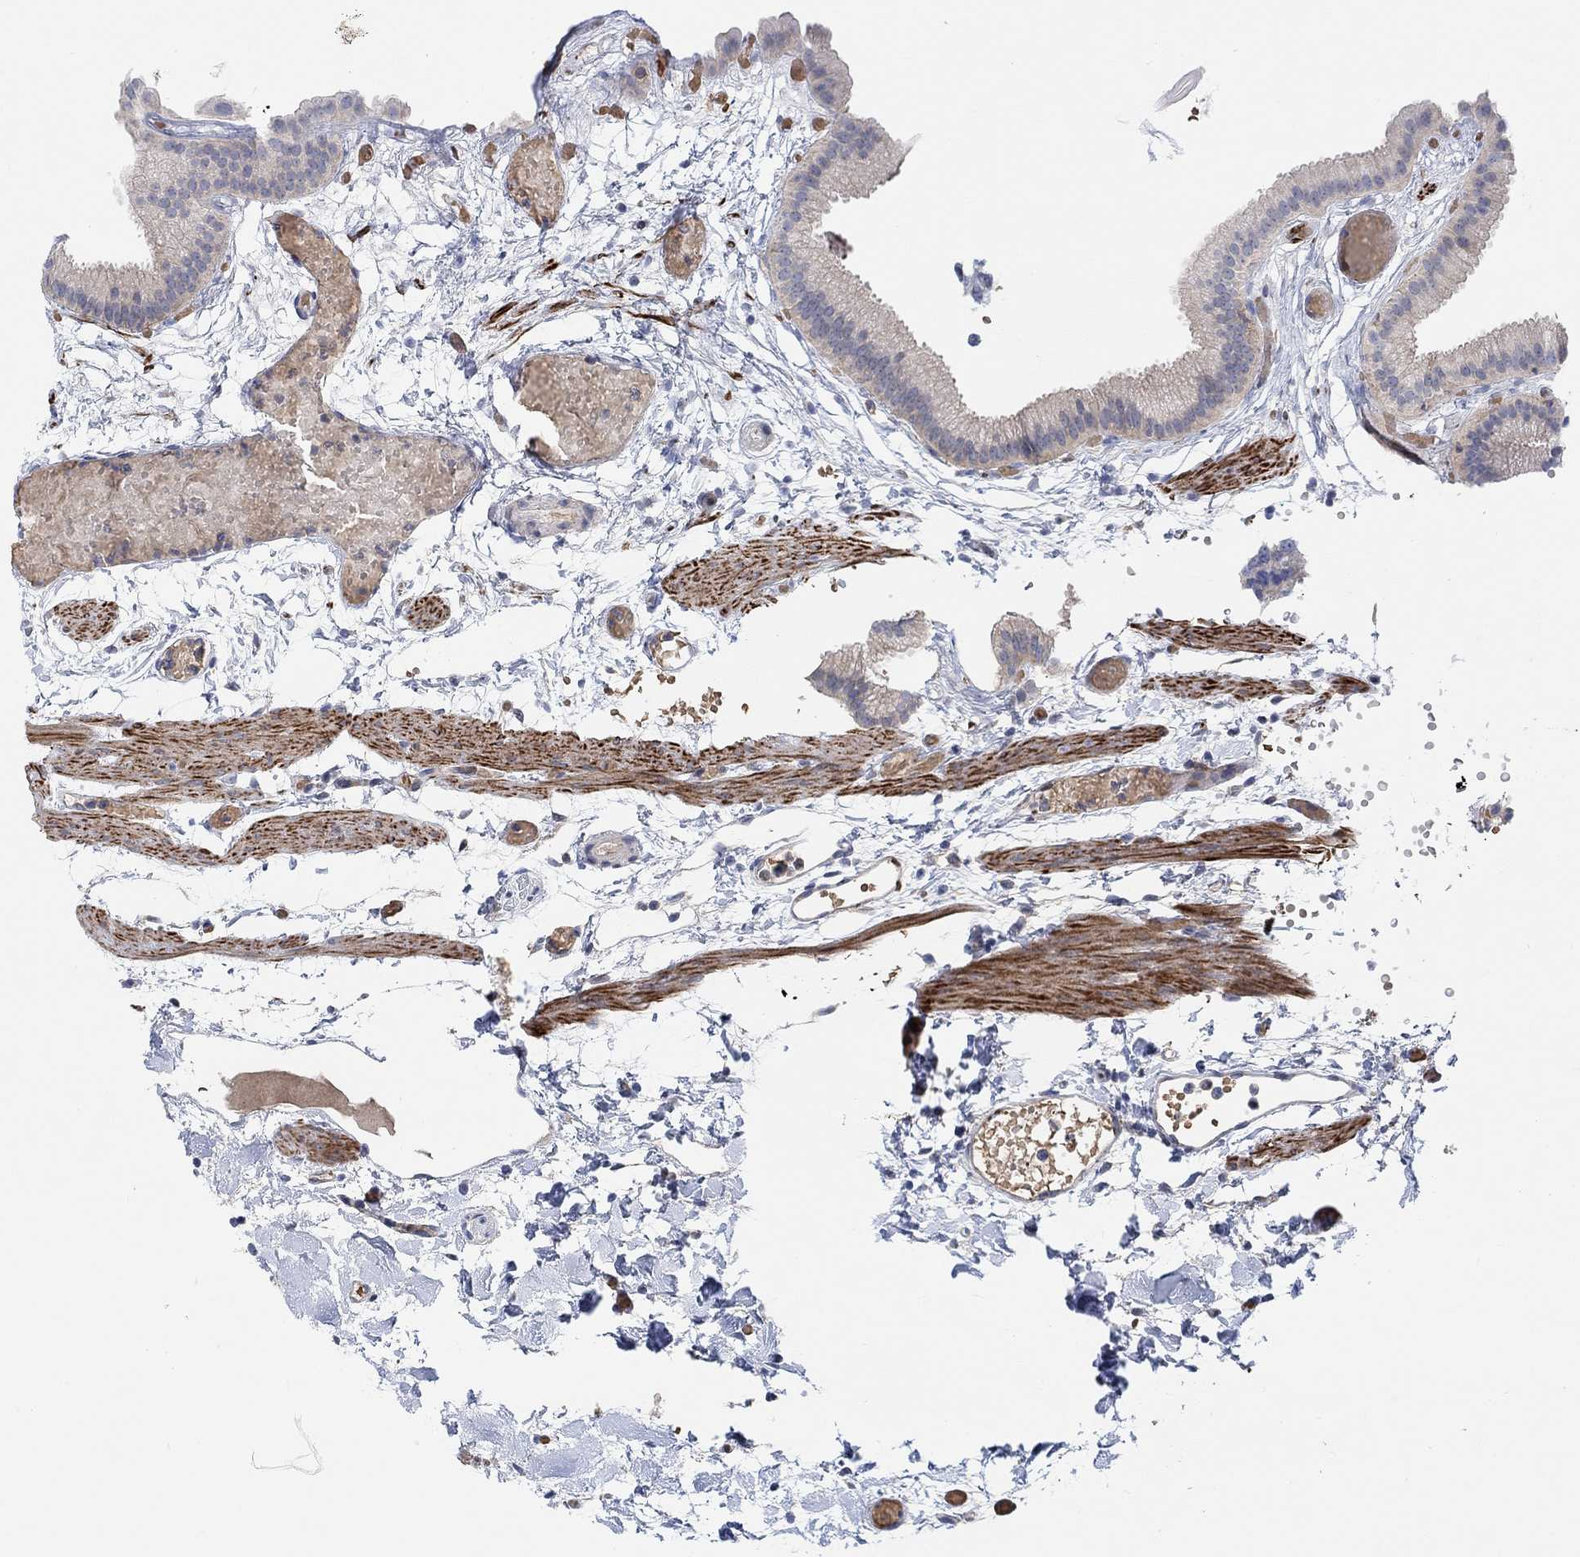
{"staining": {"intensity": "weak", "quantity": "<25%", "location": "cytoplasmic/membranous"}, "tissue": "gallbladder", "cell_type": "Glandular cells", "image_type": "normal", "snomed": [{"axis": "morphology", "description": "Normal tissue, NOS"}, {"axis": "topography", "description": "Gallbladder"}], "caption": "Immunohistochemistry of benign gallbladder displays no expression in glandular cells.", "gene": "PMFBP1", "patient": {"sex": "female", "age": 45}}